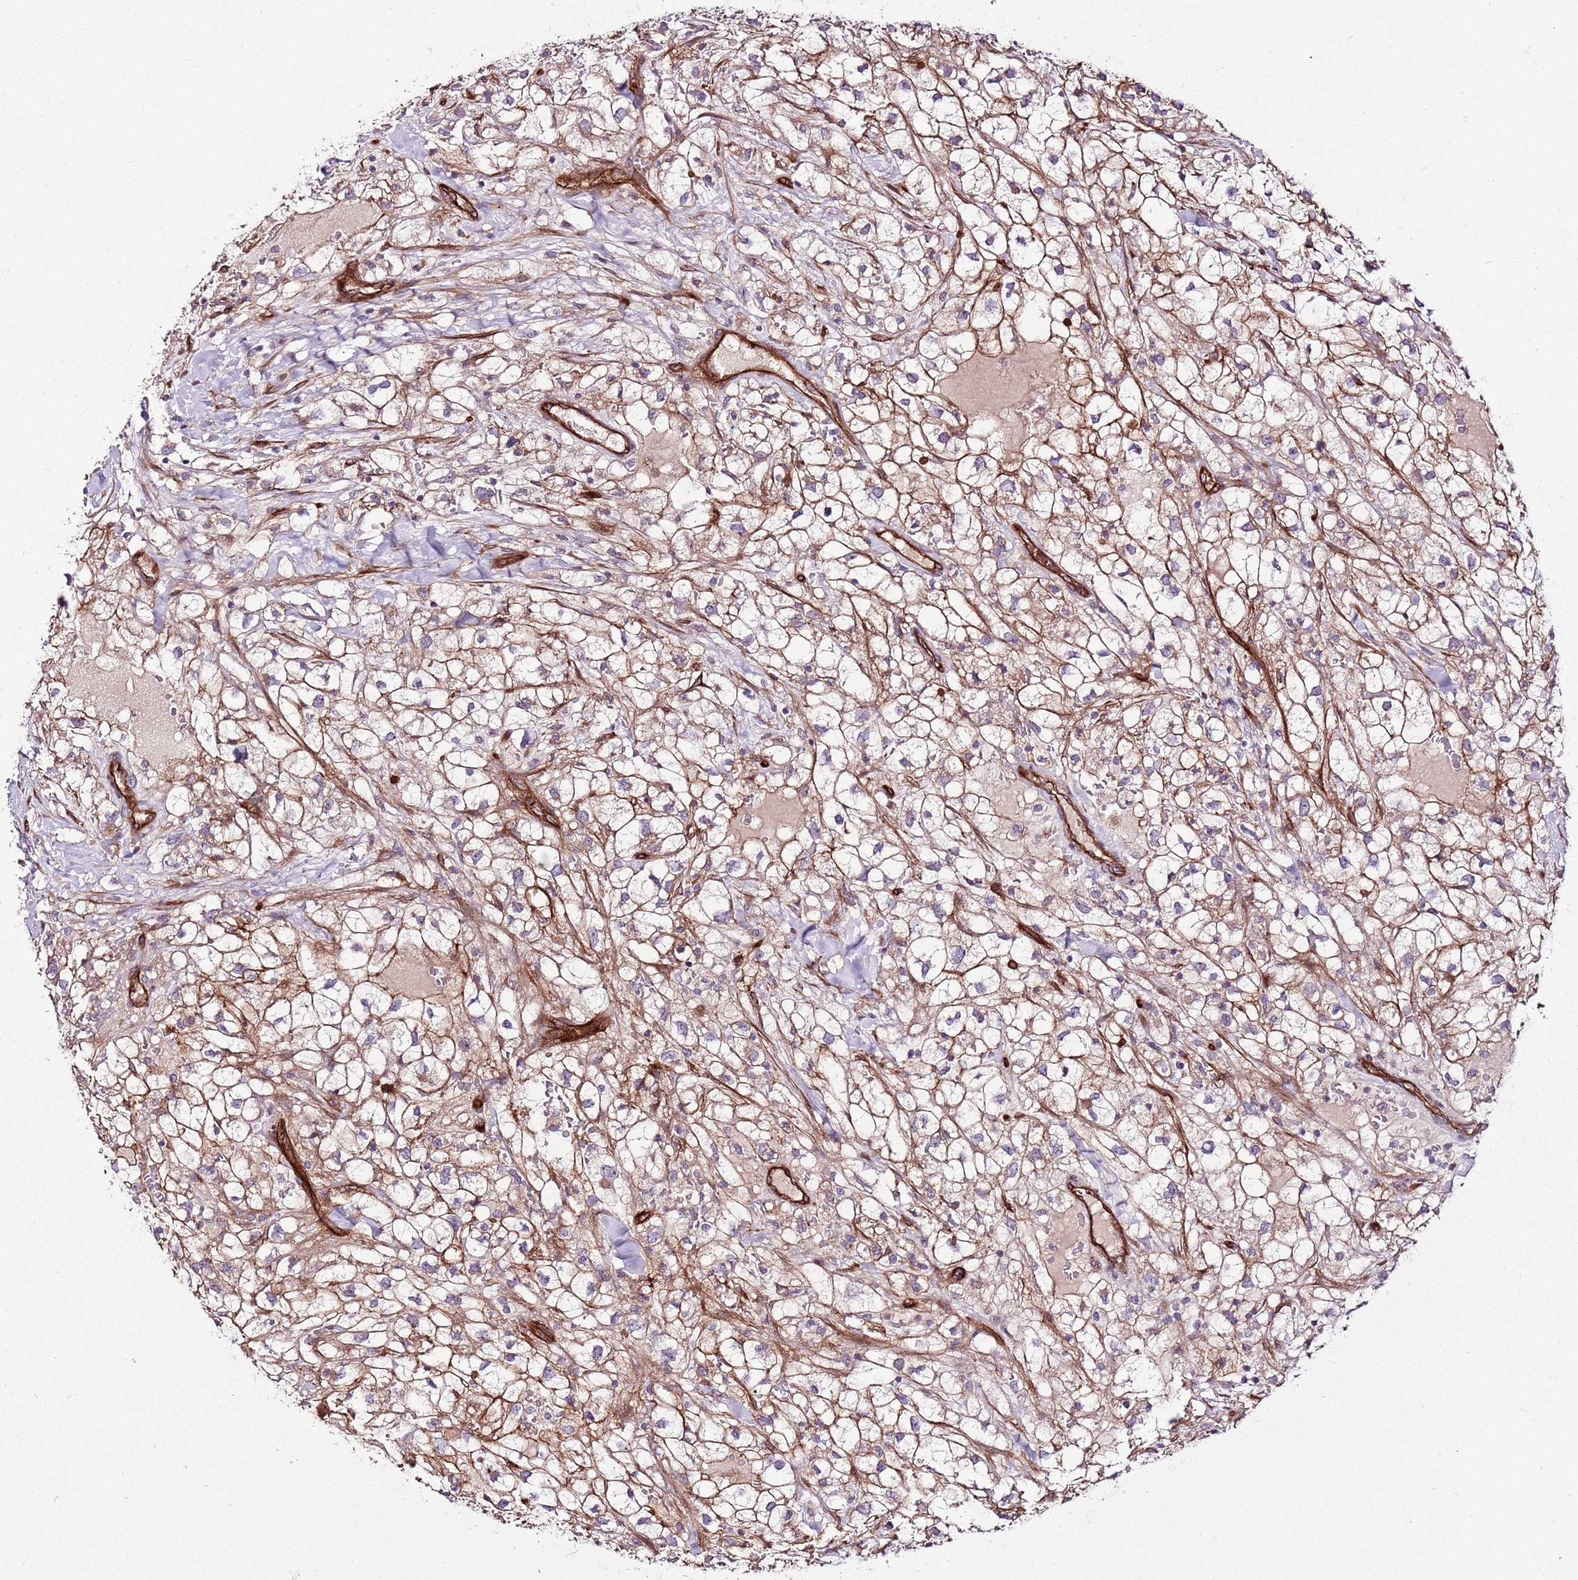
{"staining": {"intensity": "moderate", "quantity": ">75%", "location": "cytoplasmic/membranous"}, "tissue": "renal cancer", "cell_type": "Tumor cells", "image_type": "cancer", "snomed": [{"axis": "morphology", "description": "Adenocarcinoma, NOS"}, {"axis": "topography", "description": "Kidney"}], "caption": "The image exhibits a brown stain indicating the presence of a protein in the cytoplasmic/membranous of tumor cells in renal cancer (adenocarcinoma).", "gene": "ZNF827", "patient": {"sex": "male", "age": 59}}